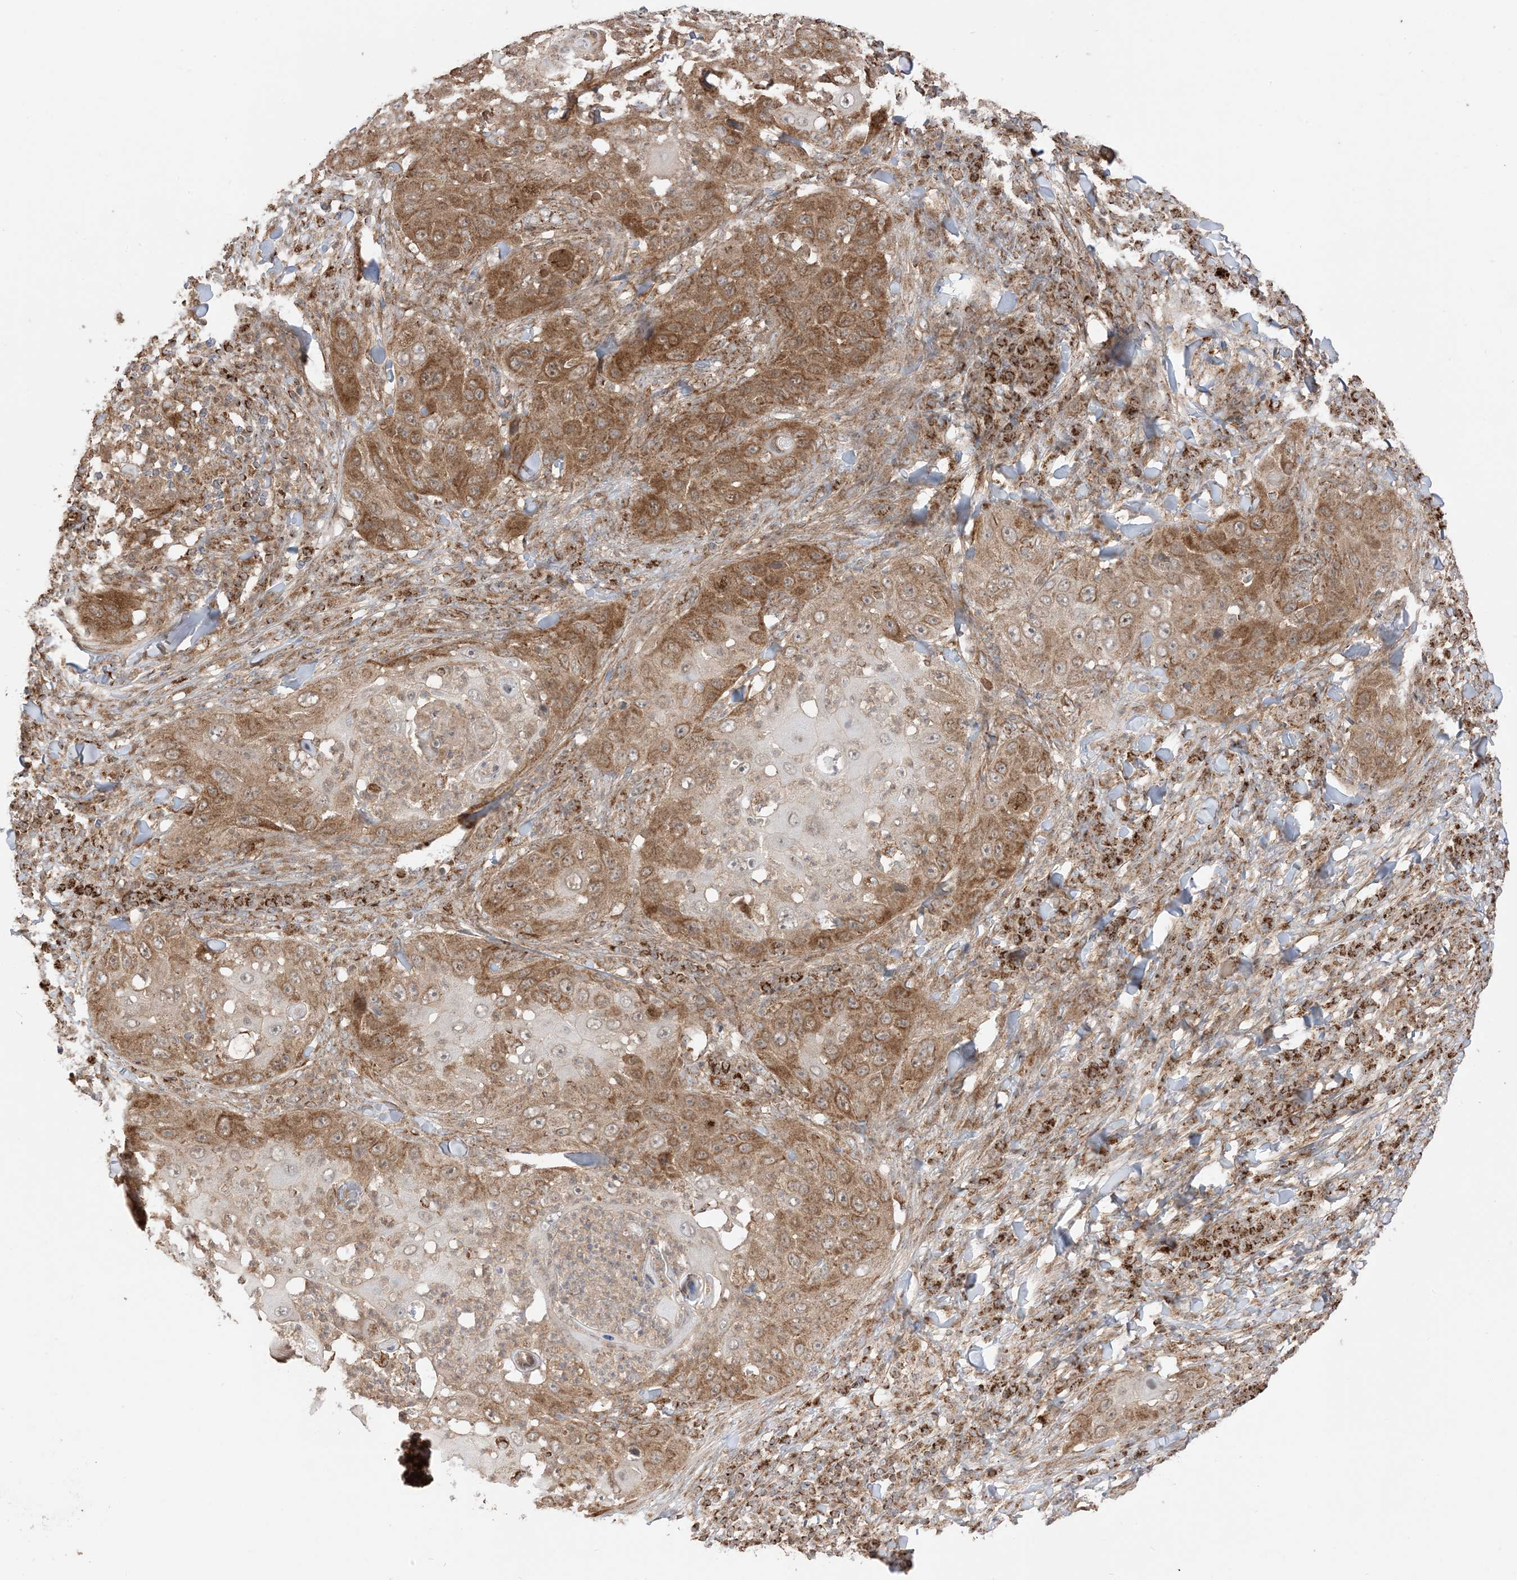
{"staining": {"intensity": "moderate", "quantity": "25%-75%", "location": "cytoplasmic/membranous"}, "tissue": "skin cancer", "cell_type": "Tumor cells", "image_type": "cancer", "snomed": [{"axis": "morphology", "description": "Squamous cell carcinoma, NOS"}, {"axis": "topography", "description": "Skin"}], "caption": "This photomicrograph exhibits immunohistochemistry (IHC) staining of human skin cancer (squamous cell carcinoma), with medium moderate cytoplasmic/membranous positivity in approximately 25%-75% of tumor cells.", "gene": "N4BP3", "patient": {"sex": "female", "age": 44}}